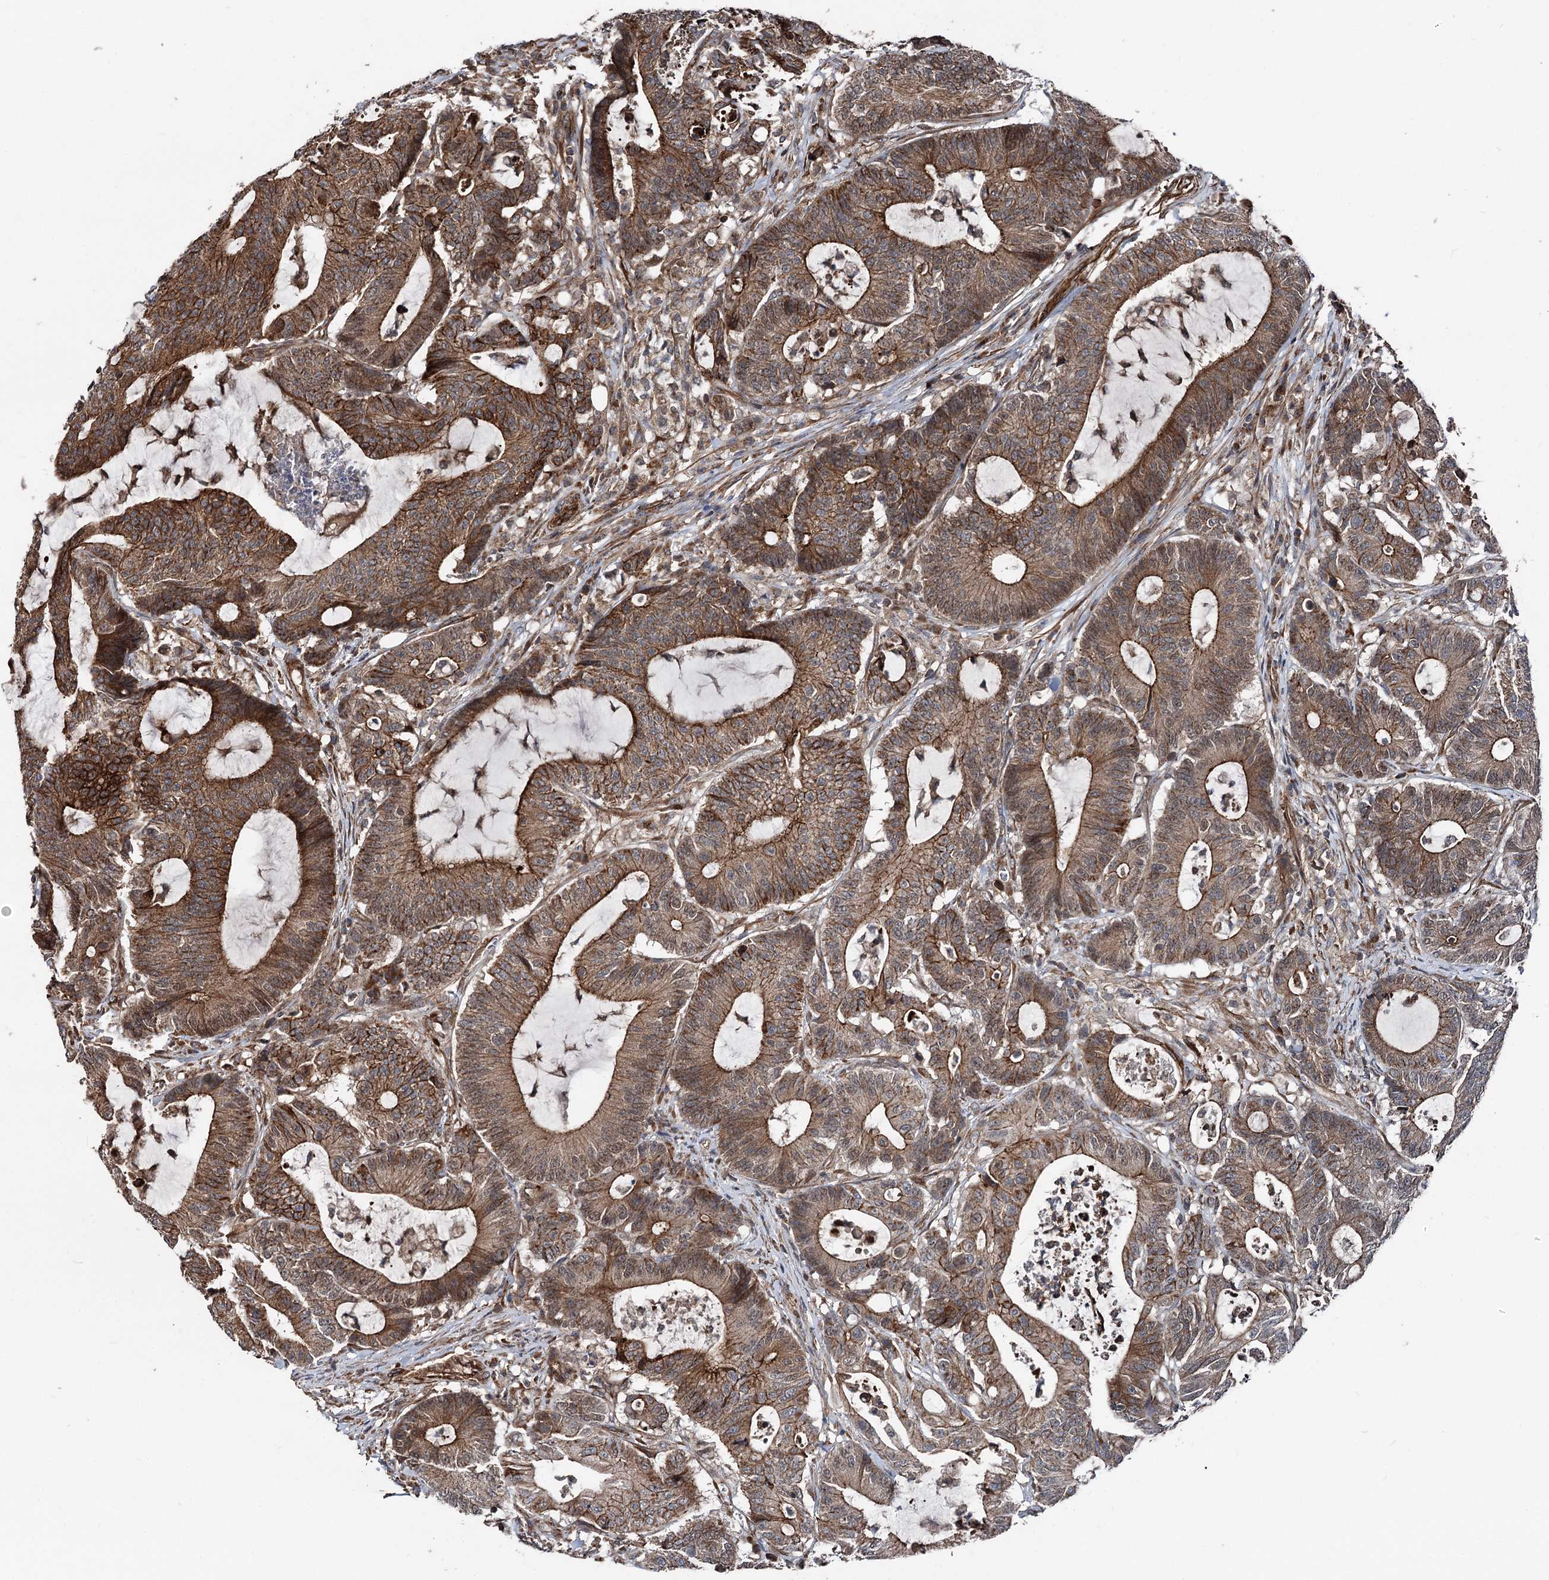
{"staining": {"intensity": "moderate", "quantity": ">75%", "location": "cytoplasmic/membranous"}, "tissue": "colorectal cancer", "cell_type": "Tumor cells", "image_type": "cancer", "snomed": [{"axis": "morphology", "description": "Adenocarcinoma, NOS"}, {"axis": "topography", "description": "Colon"}], "caption": "This photomicrograph exhibits colorectal cancer stained with IHC to label a protein in brown. The cytoplasmic/membranous of tumor cells show moderate positivity for the protein. Nuclei are counter-stained blue.", "gene": "ITFG2", "patient": {"sex": "female", "age": 84}}